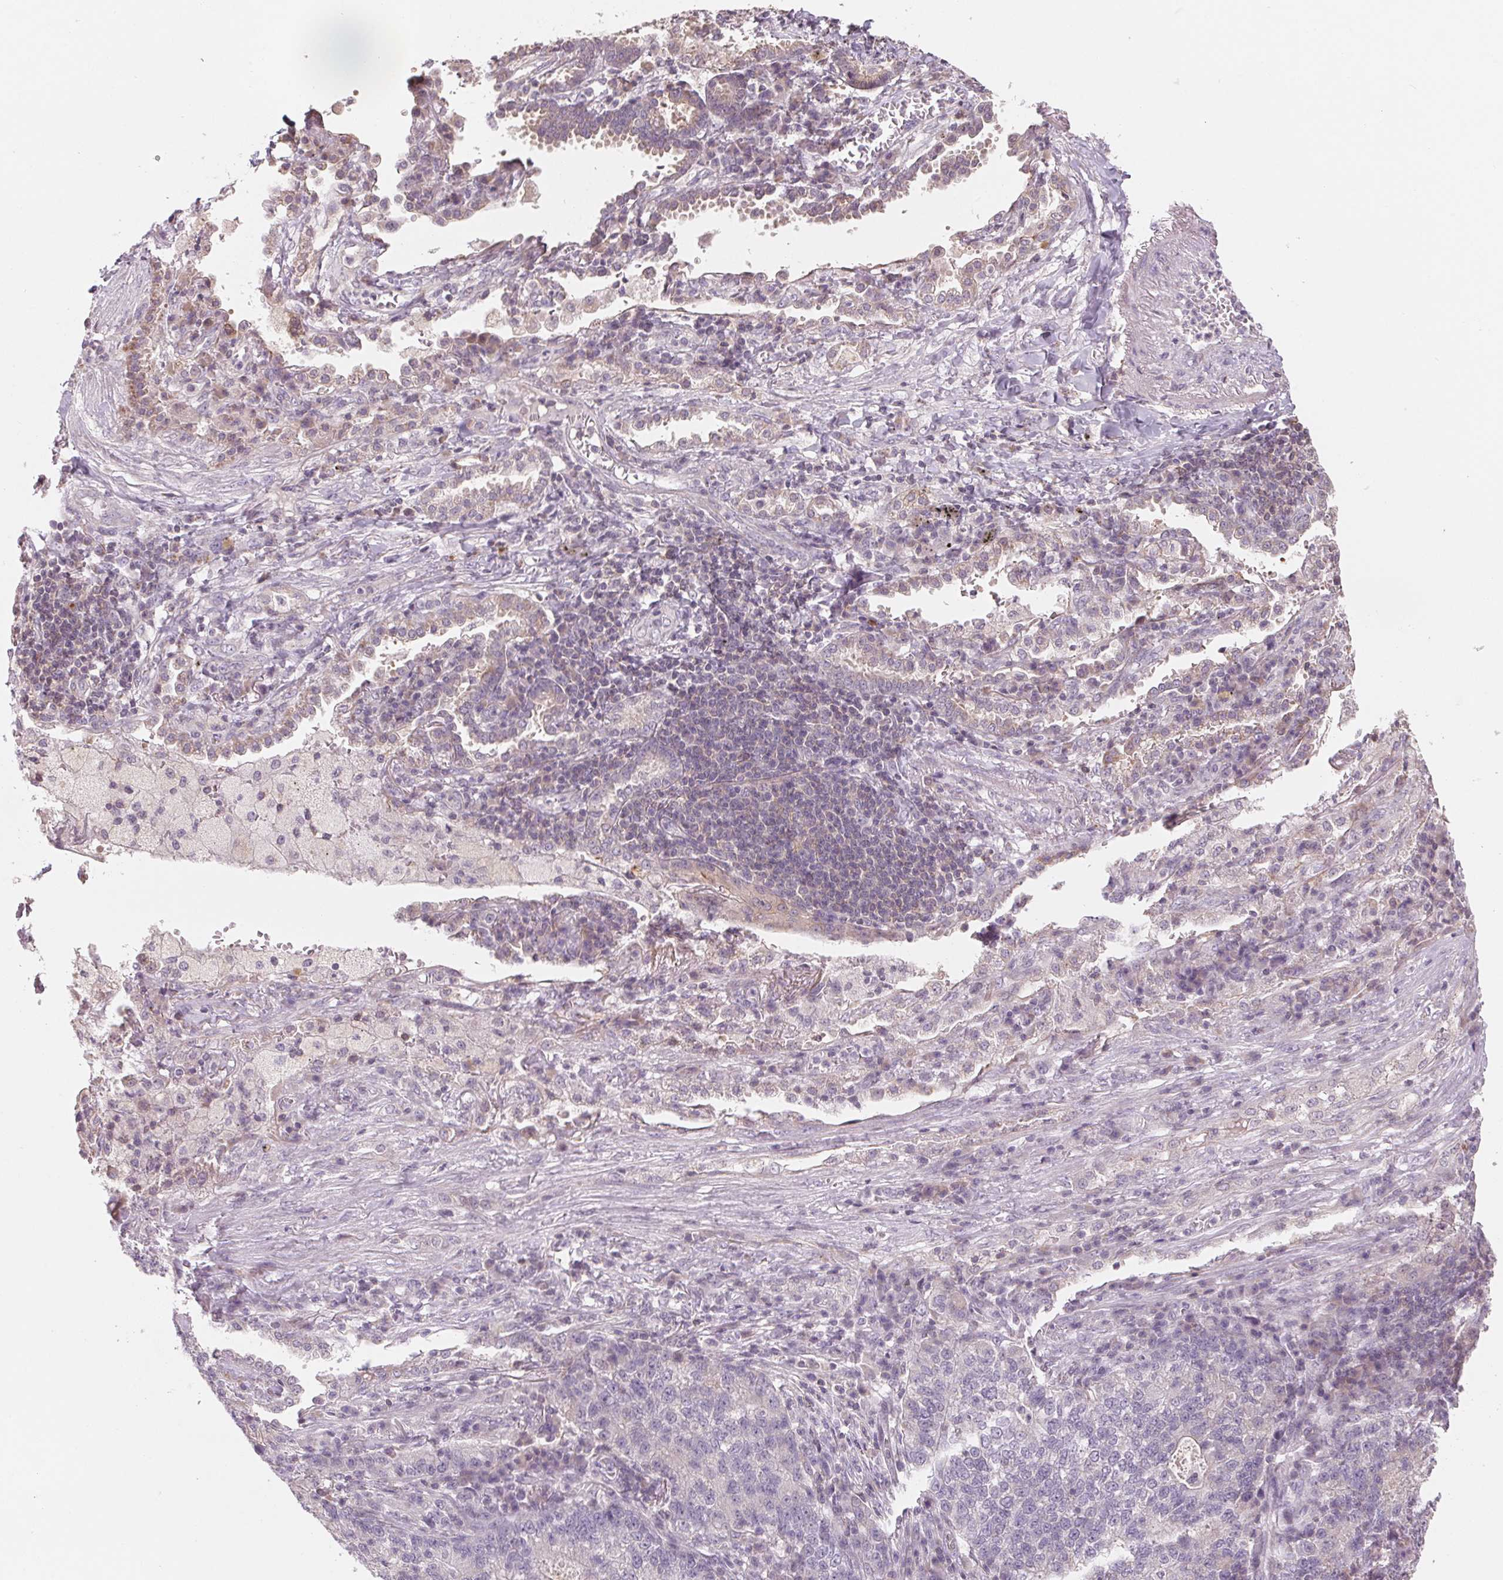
{"staining": {"intensity": "negative", "quantity": "none", "location": "none"}, "tissue": "lung cancer", "cell_type": "Tumor cells", "image_type": "cancer", "snomed": [{"axis": "morphology", "description": "Adenocarcinoma, NOS"}, {"axis": "topography", "description": "Lung"}], "caption": "Tumor cells are negative for protein expression in human lung cancer (adenocarcinoma).", "gene": "VTCN1", "patient": {"sex": "male", "age": 57}}